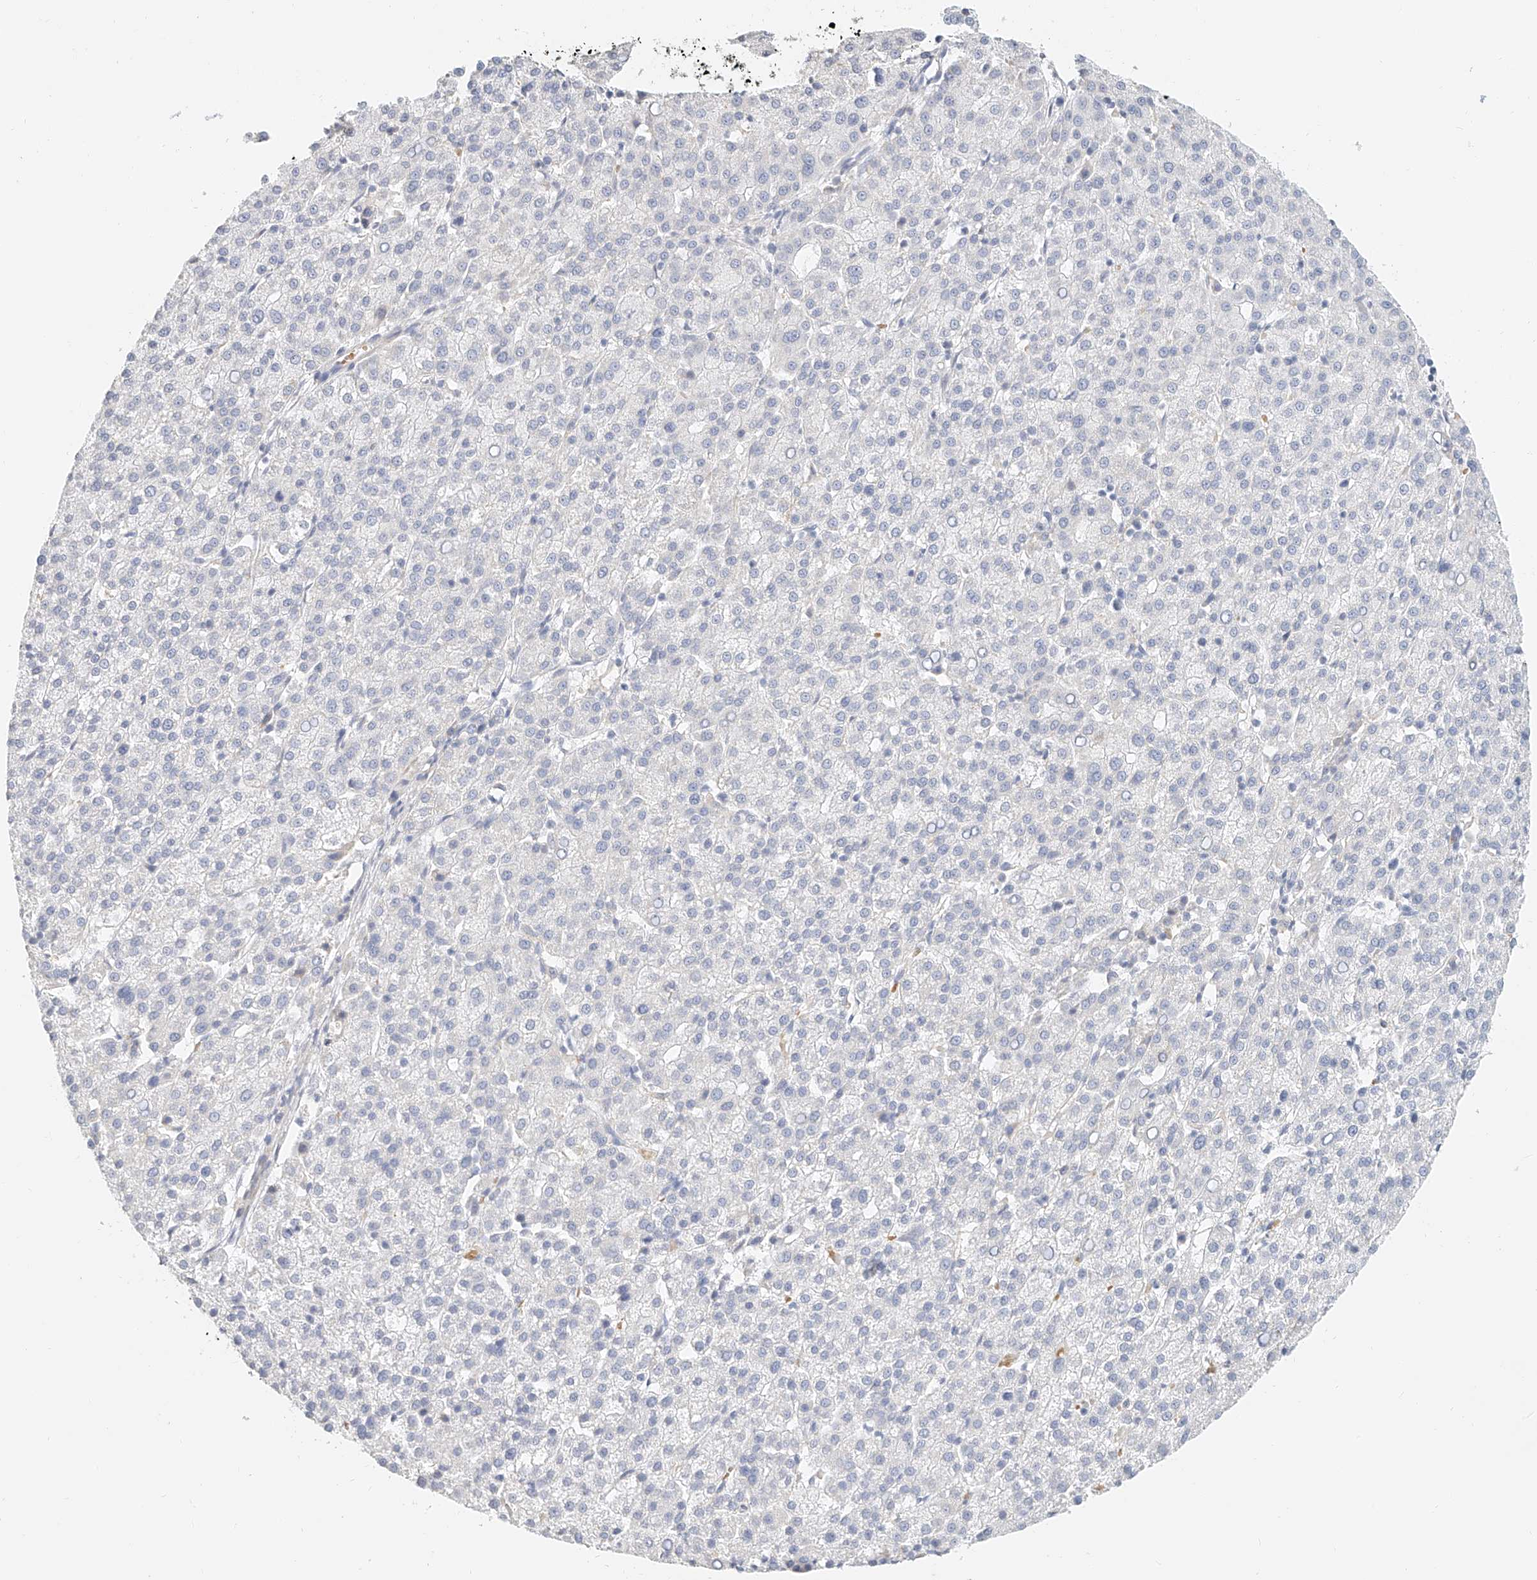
{"staining": {"intensity": "negative", "quantity": "none", "location": "none"}, "tissue": "liver cancer", "cell_type": "Tumor cells", "image_type": "cancer", "snomed": [{"axis": "morphology", "description": "Carcinoma, Hepatocellular, NOS"}, {"axis": "topography", "description": "Liver"}], "caption": "Immunohistochemical staining of liver cancer (hepatocellular carcinoma) shows no significant expression in tumor cells.", "gene": "CXorf58", "patient": {"sex": "female", "age": 58}}